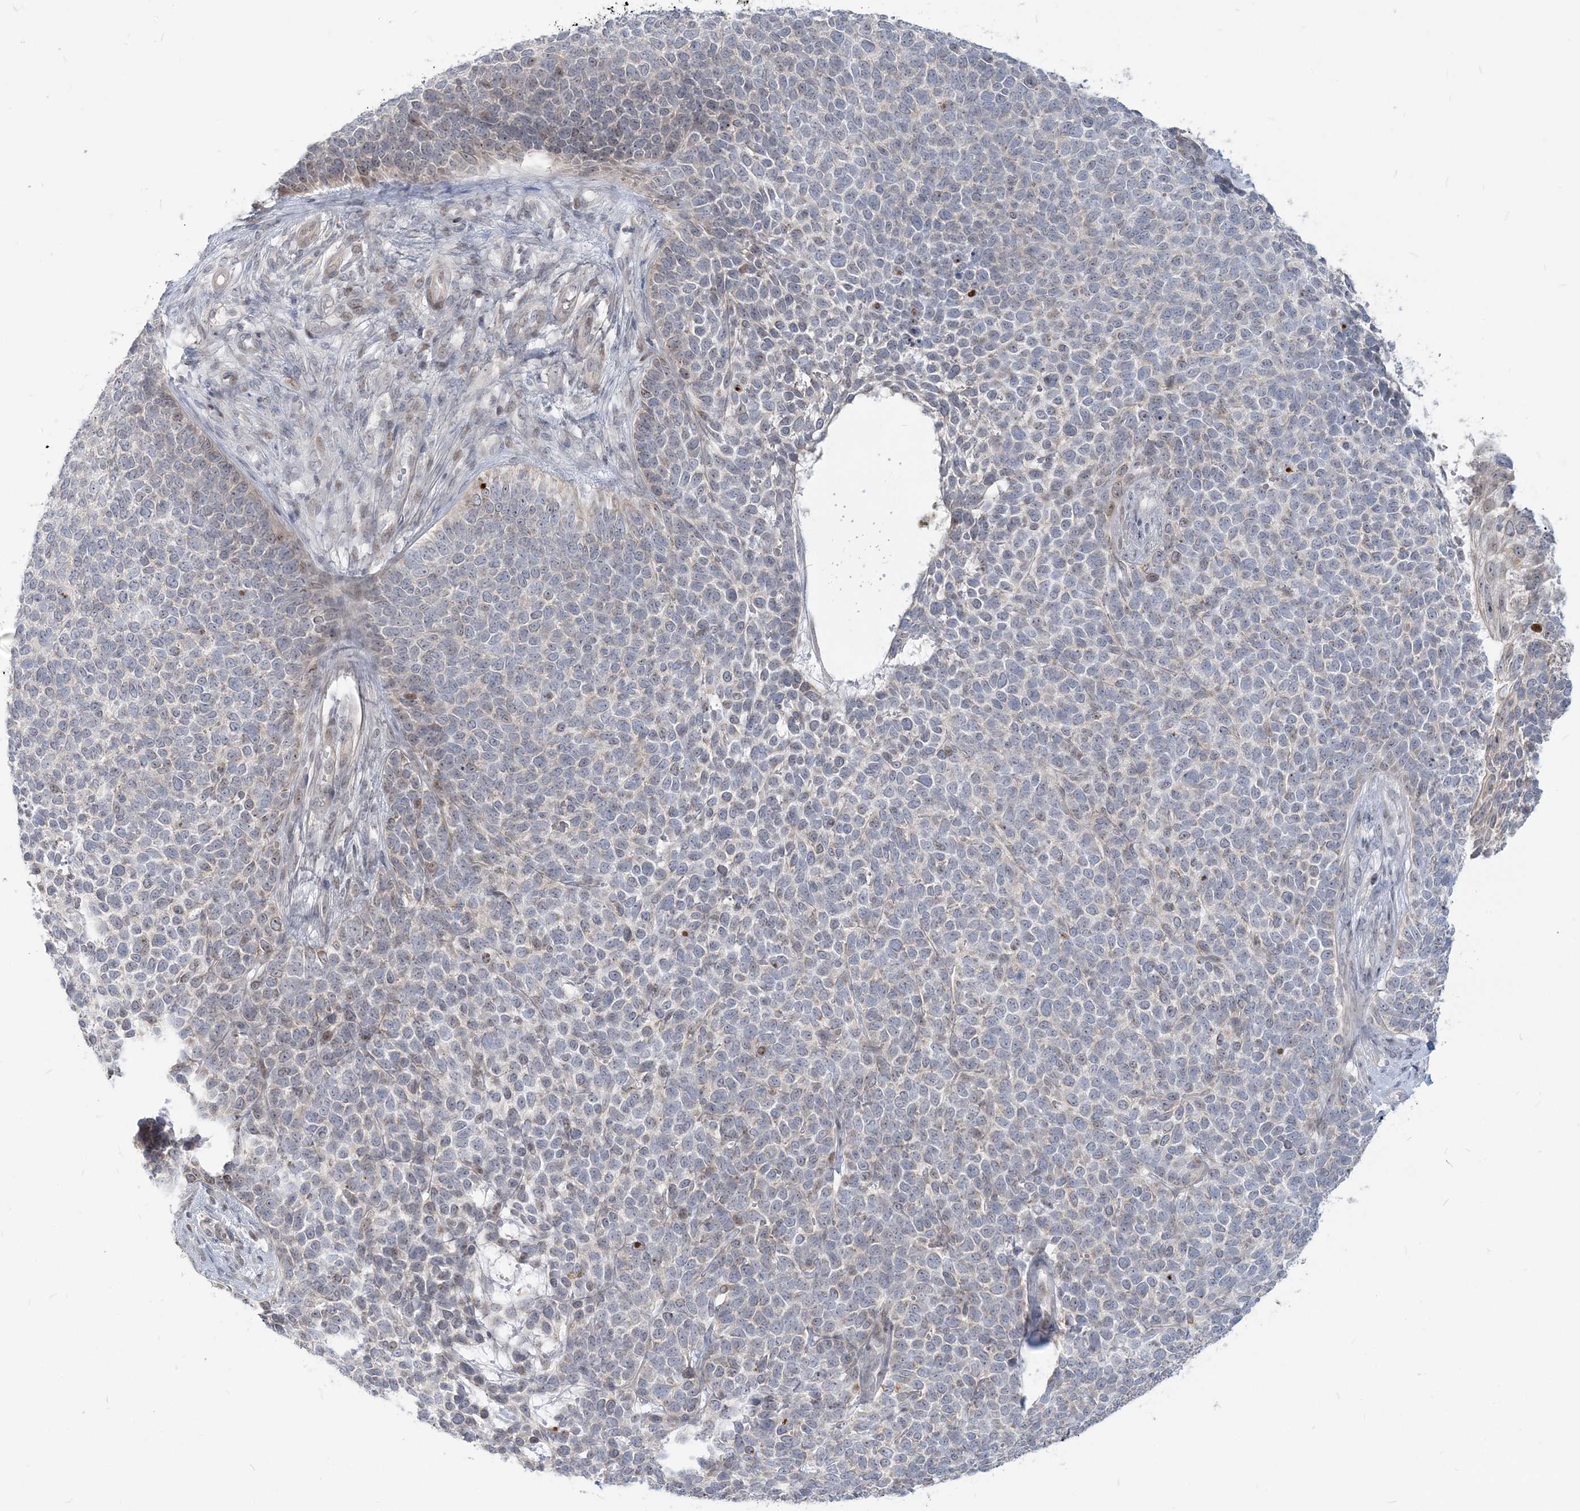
{"staining": {"intensity": "negative", "quantity": "none", "location": "none"}, "tissue": "skin cancer", "cell_type": "Tumor cells", "image_type": "cancer", "snomed": [{"axis": "morphology", "description": "Basal cell carcinoma"}, {"axis": "topography", "description": "Skin"}], "caption": "DAB immunohistochemical staining of human skin basal cell carcinoma displays no significant positivity in tumor cells.", "gene": "SDAD1", "patient": {"sex": "female", "age": 84}}